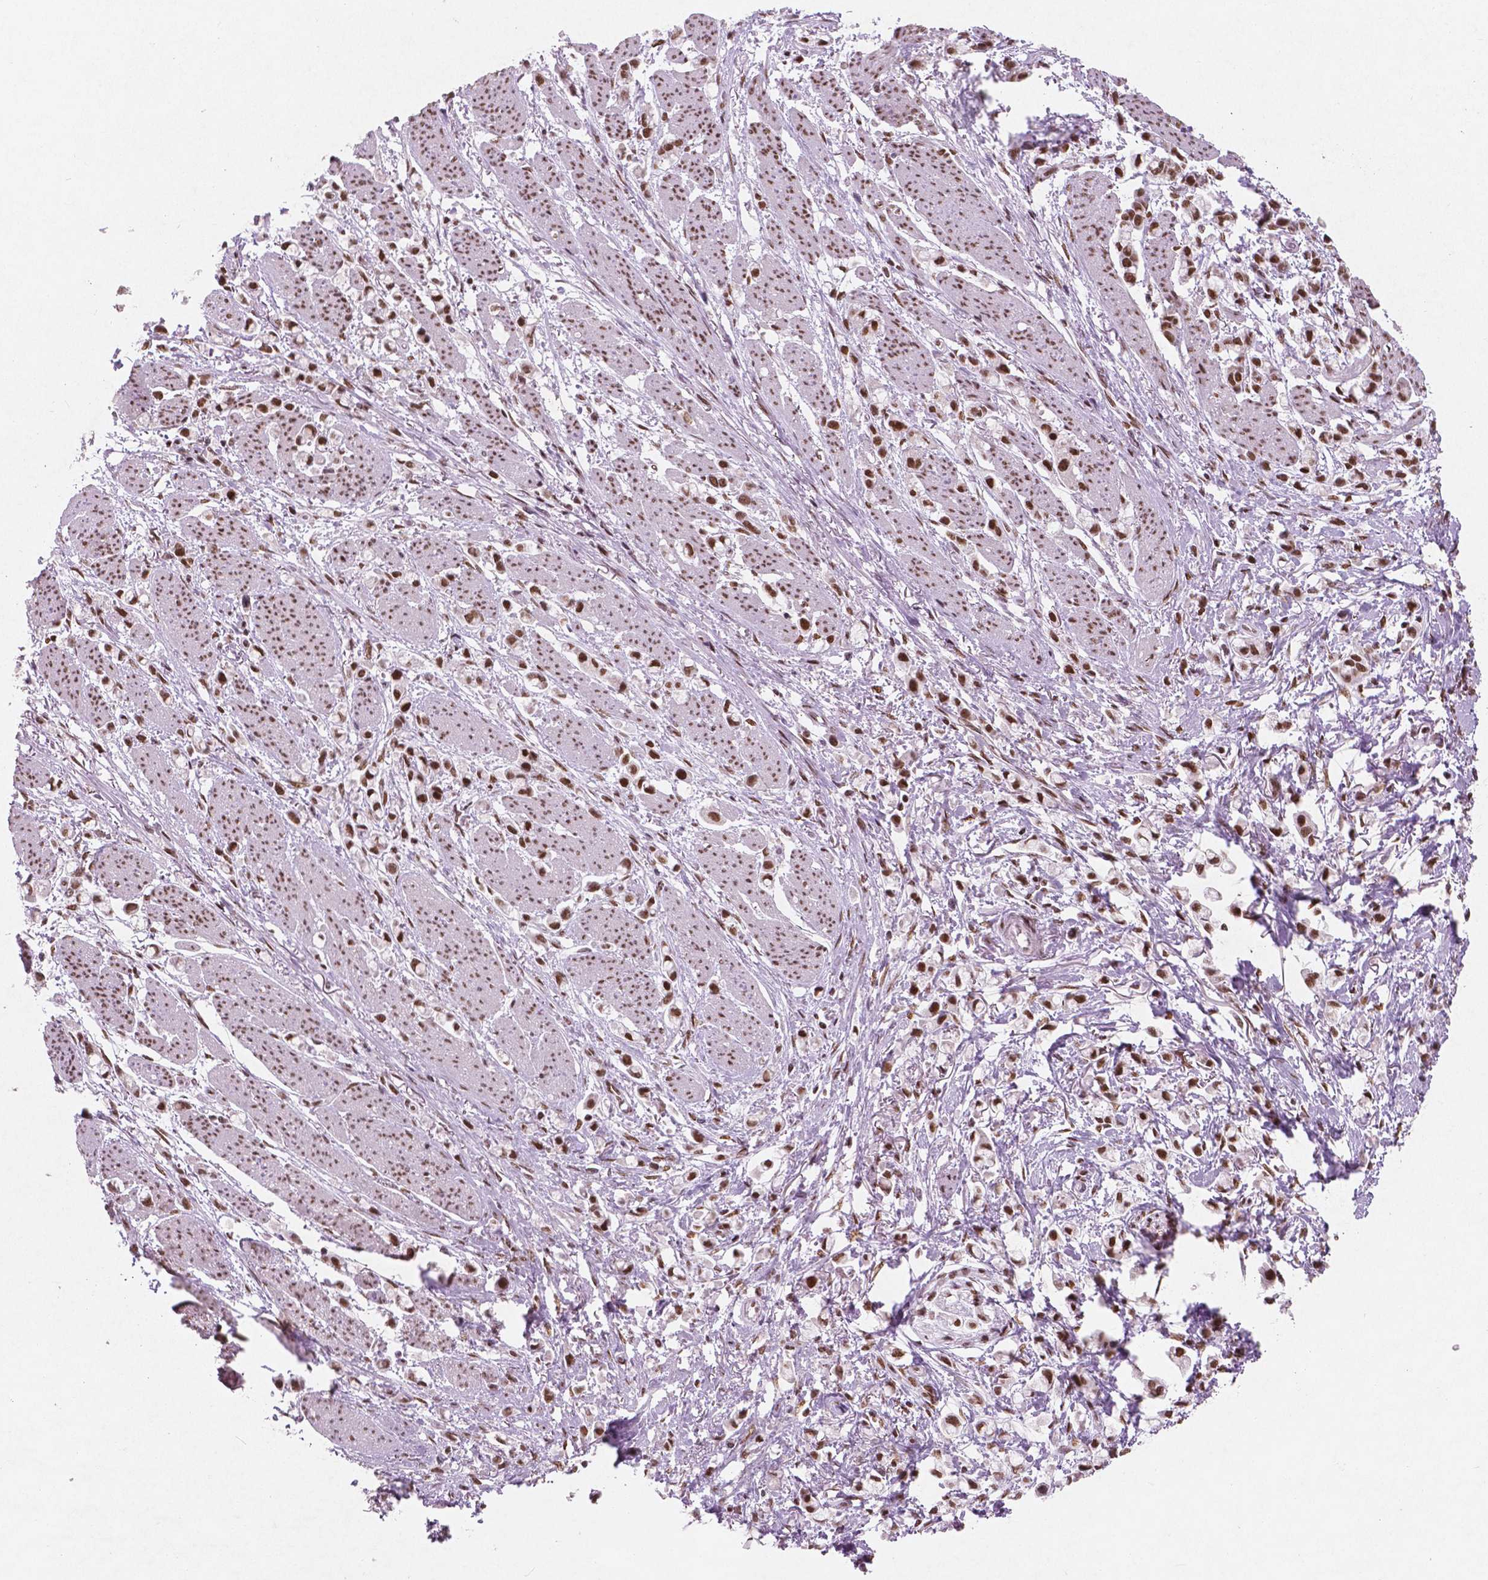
{"staining": {"intensity": "strong", "quantity": ">75%", "location": "nuclear"}, "tissue": "stomach cancer", "cell_type": "Tumor cells", "image_type": "cancer", "snomed": [{"axis": "morphology", "description": "Adenocarcinoma, NOS"}, {"axis": "topography", "description": "Stomach"}], "caption": "Immunohistochemistry (IHC) photomicrograph of human stomach cancer stained for a protein (brown), which exhibits high levels of strong nuclear positivity in about >75% of tumor cells.", "gene": "BRD4", "patient": {"sex": "female", "age": 81}}